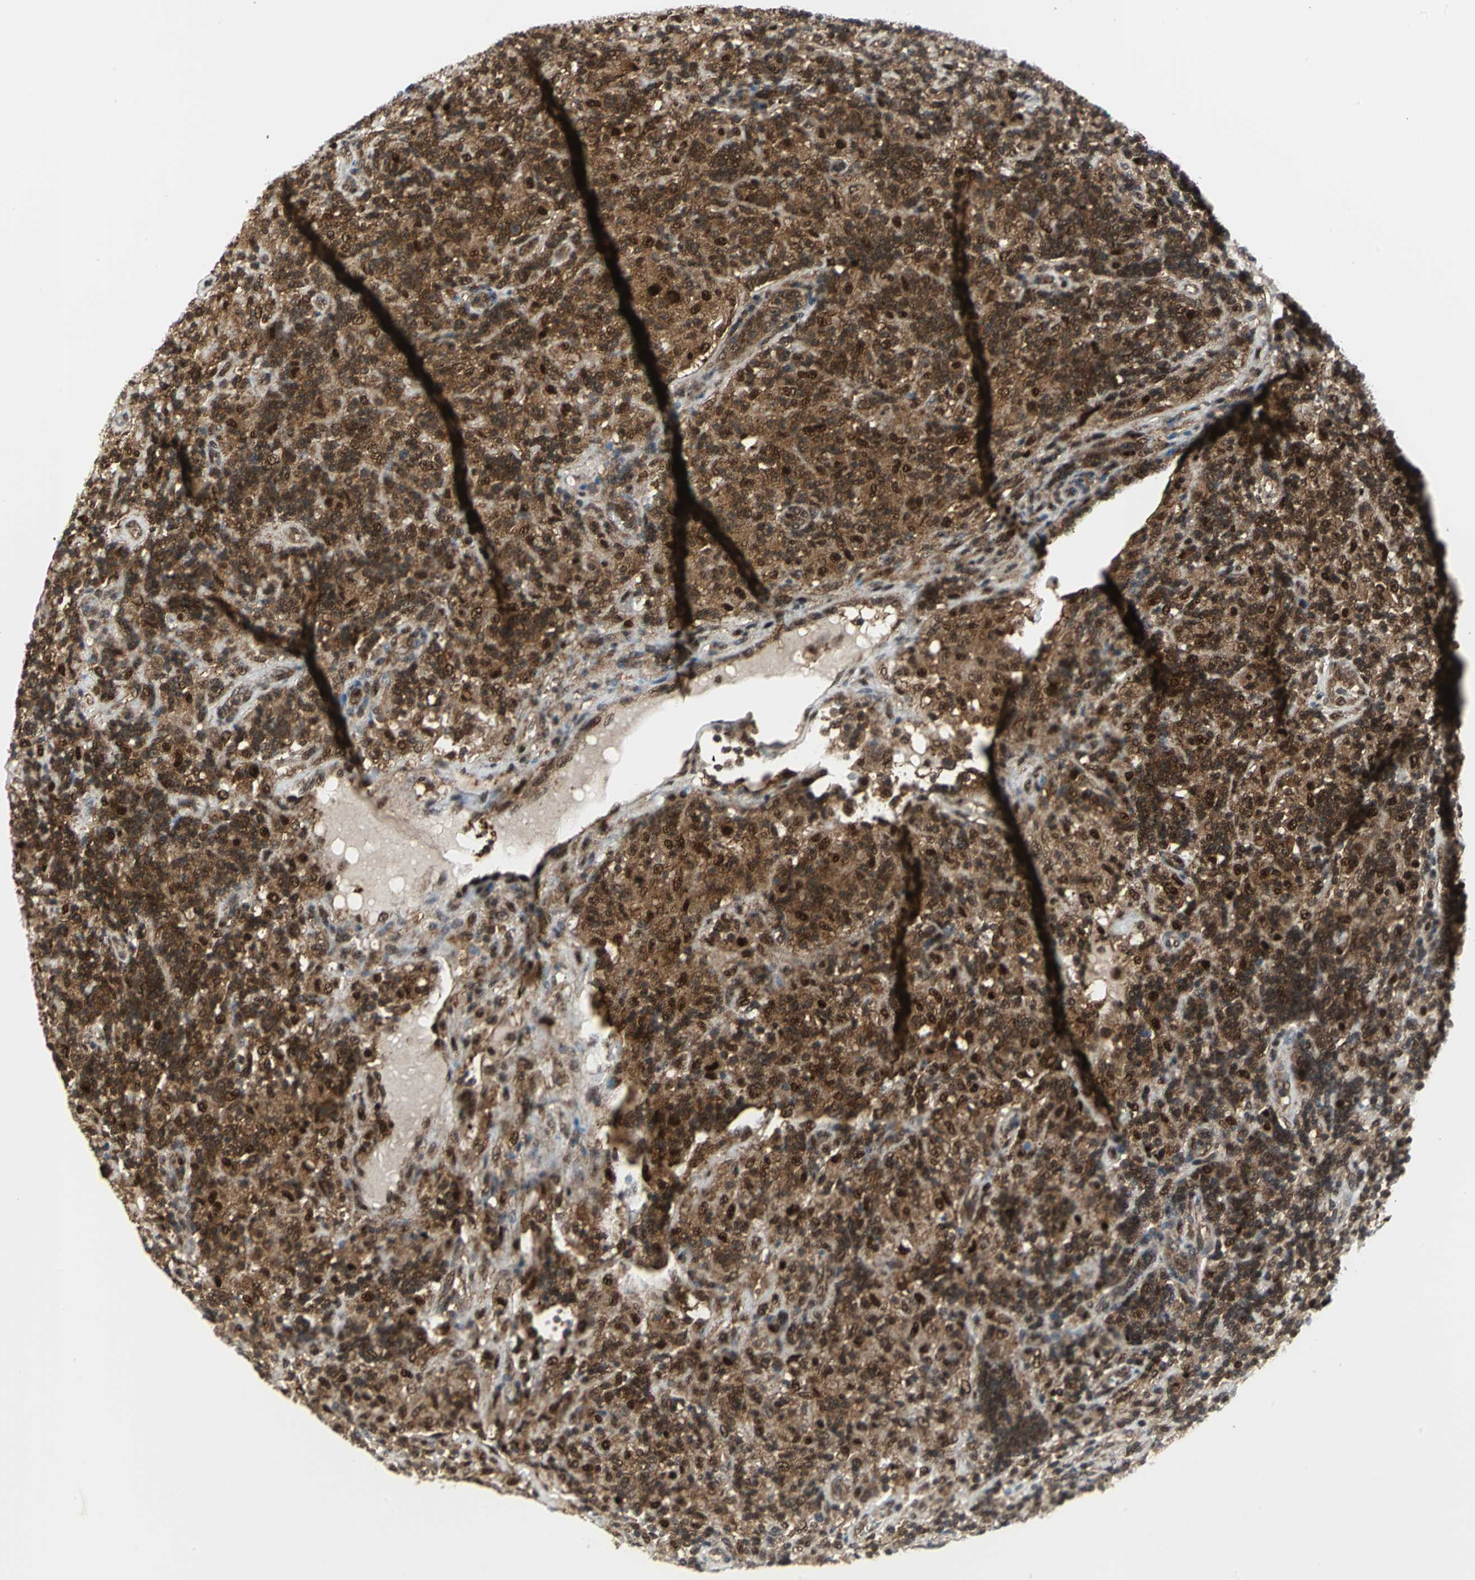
{"staining": {"intensity": "moderate", "quantity": ">75%", "location": "cytoplasmic/membranous,nuclear"}, "tissue": "lymphoma", "cell_type": "Tumor cells", "image_type": "cancer", "snomed": [{"axis": "morphology", "description": "Hodgkin's disease, NOS"}, {"axis": "topography", "description": "Lymph node"}], "caption": "A high-resolution image shows immunohistochemistry staining of lymphoma, which displays moderate cytoplasmic/membranous and nuclear expression in approximately >75% of tumor cells.", "gene": "PSMA4", "patient": {"sex": "male", "age": 70}}